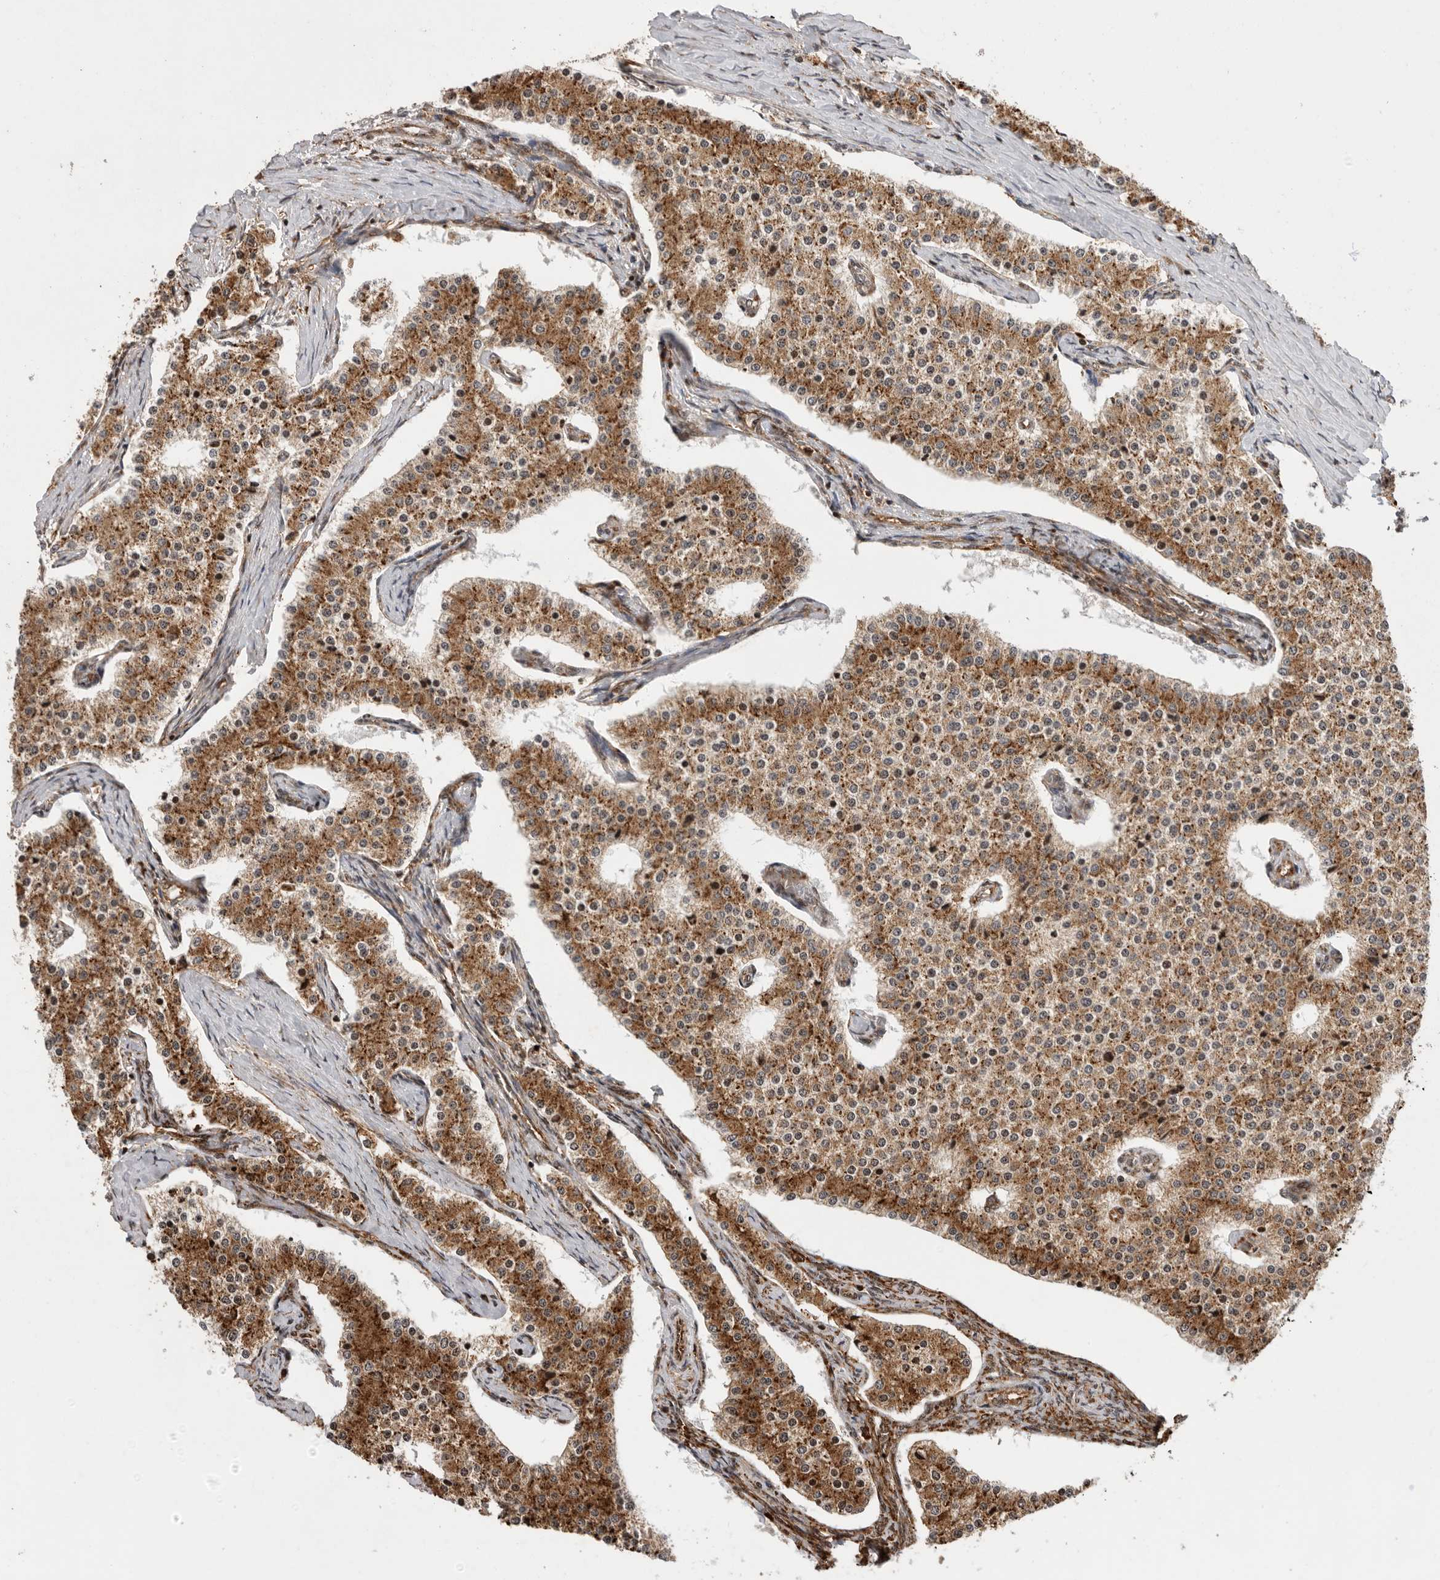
{"staining": {"intensity": "moderate", "quantity": ">75%", "location": "cytoplasmic/membranous"}, "tissue": "carcinoid", "cell_type": "Tumor cells", "image_type": "cancer", "snomed": [{"axis": "morphology", "description": "Carcinoid, malignant, NOS"}, {"axis": "topography", "description": "Colon"}], "caption": "Moderate cytoplasmic/membranous protein staining is present in about >75% of tumor cells in carcinoid.", "gene": "FZD3", "patient": {"sex": "female", "age": 52}}